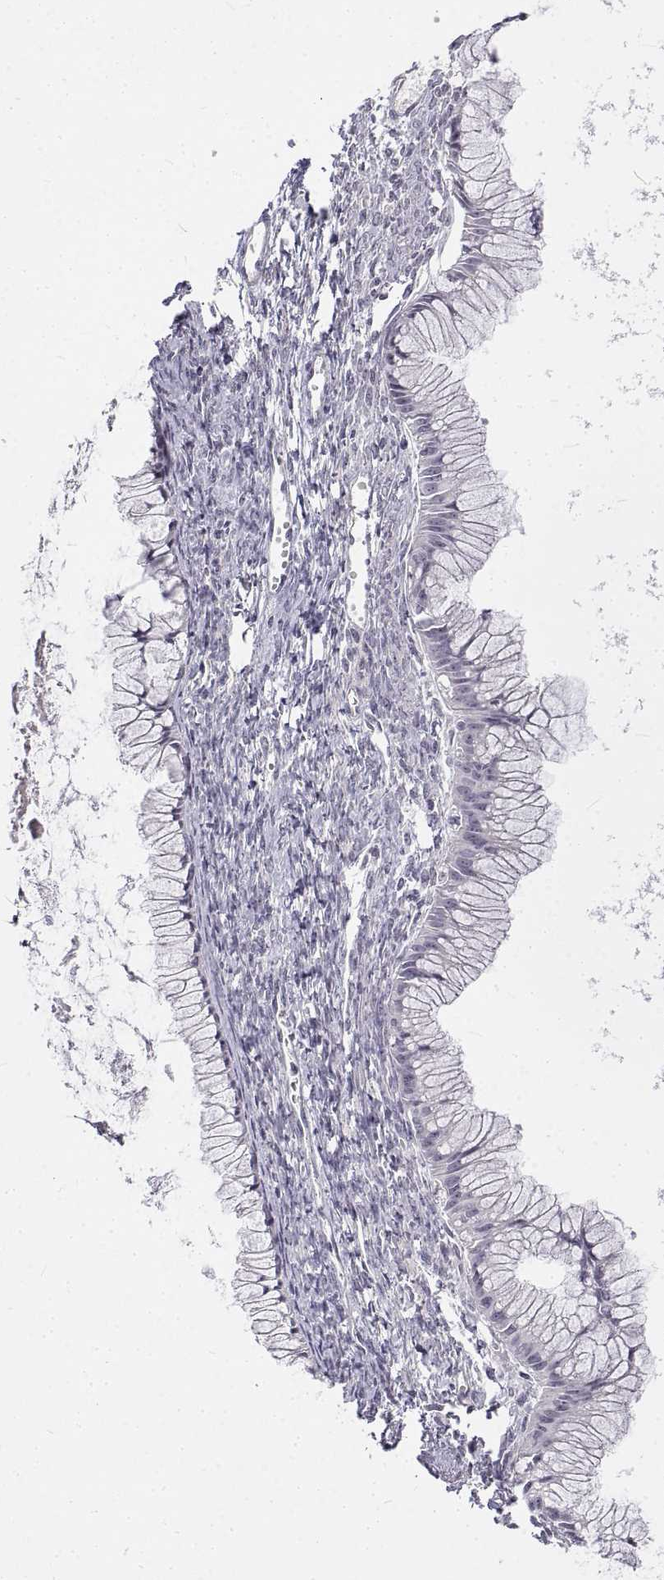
{"staining": {"intensity": "negative", "quantity": "none", "location": "none"}, "tissue": "ovarian cancer", "cell_type": "Tumor cells", "image_type": "cancer", "snomed": [{"axis": "morphology", "description": "Cystadenocarcinoma, mucinous, NOS"}, {"axis": "topography", "description": "Ovary"}], "caption": "Image shows no protein staining in tumor cells of mucinous cystadenocarcinoma (ovarian) tissue.", "gene": "ANO2", "patient": {"sex": "female", "age": 41}}